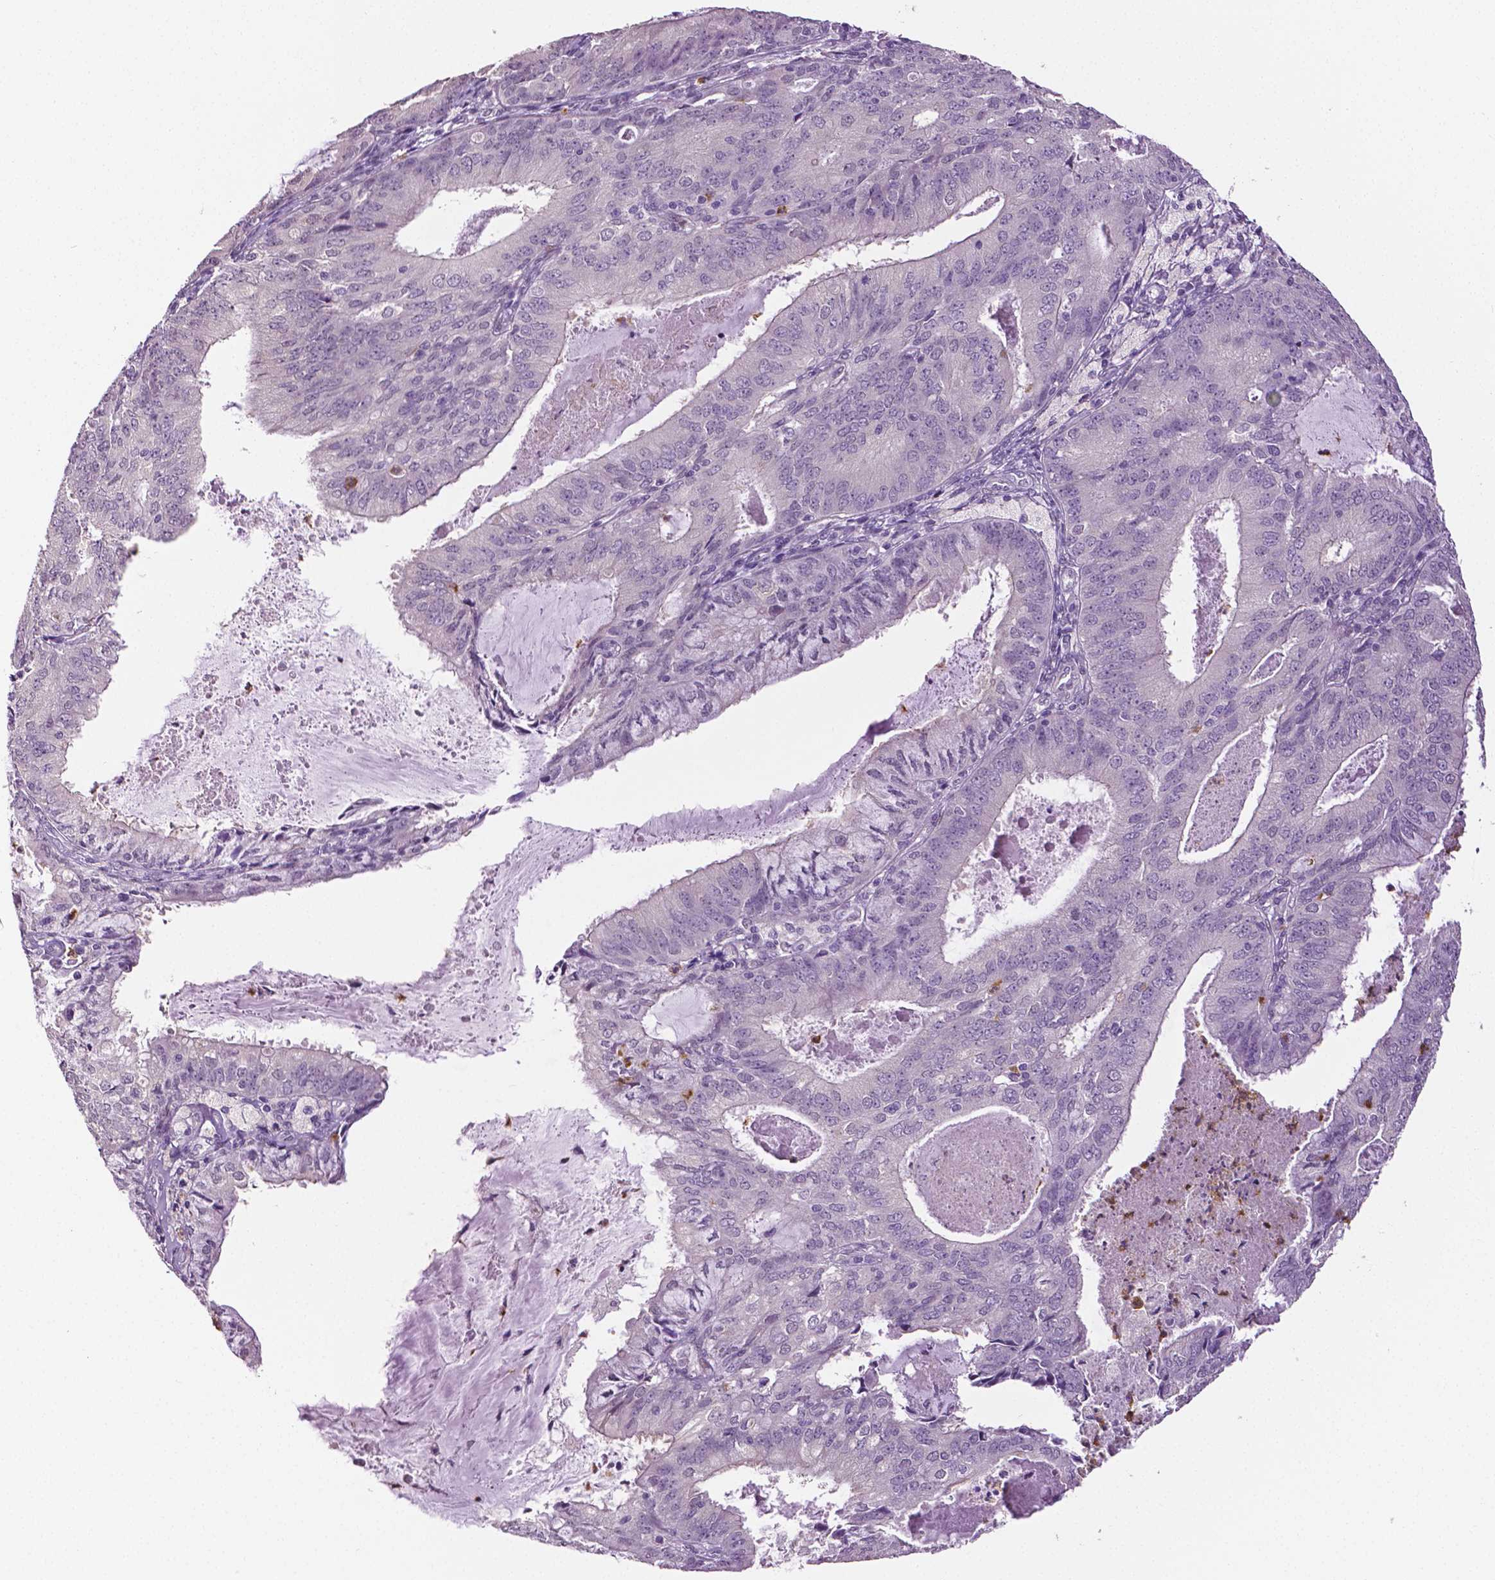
{"staining": {"intensity": "negative", "quantity": "none", "location": "none"}, "tissue": "endometrial cancer", "cell_type": "Tumor cells", "image_type": "cancer", "snomed": [{"axis": "morphology", "description": "Adenocarcinoma, NOS"}, {"axis": "topography", "description": "Endometrium"}], "caption": "IHC of human adenocarcinoma (endometrial) displays no positivity in tumor cells. The staining is performed using DAB brown chromogen with nuclei counter-stained in using hematoxylin.", "gene": "PTPN5", "patient": {"sex": "female", "age": 57}}